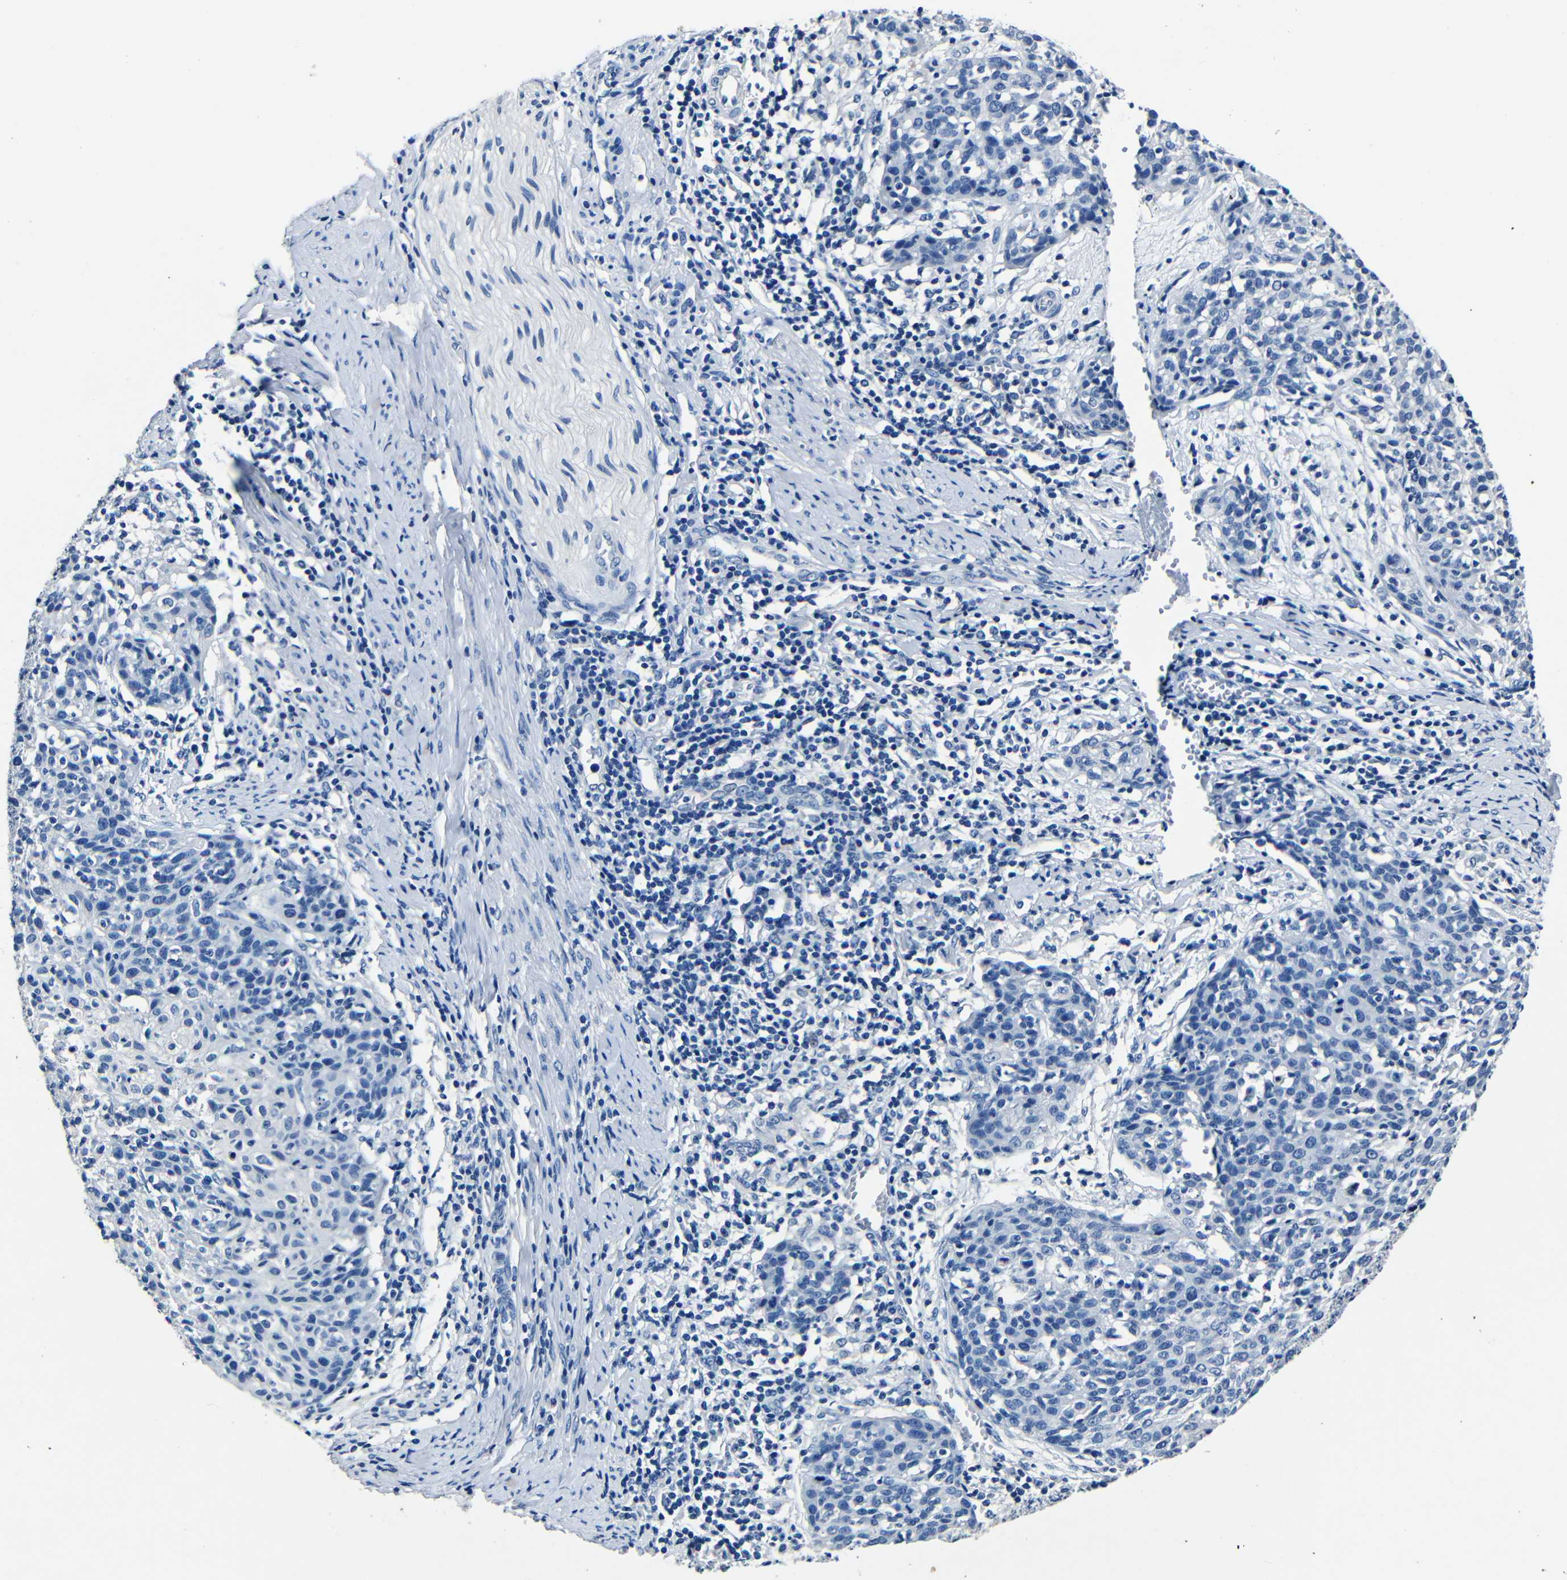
{"staining": {"intensity": "negative", "quantity": "none", "location": "none"}, "tissue": "cervical cancer", "cell_type": "Tumor cells", "image_type": "cancer", "snomed": [{"axis": "morphology", "description": "Squamous cell carcinoma, NOS"}, {"axis": "topography", "description": "Cervix"}], "caption": "Immunohistochemistry of human cervical cancer reveals no expression in tumor cells.", "gene": "NCMAP", "patient": {"sex": "female", "age": 38}}